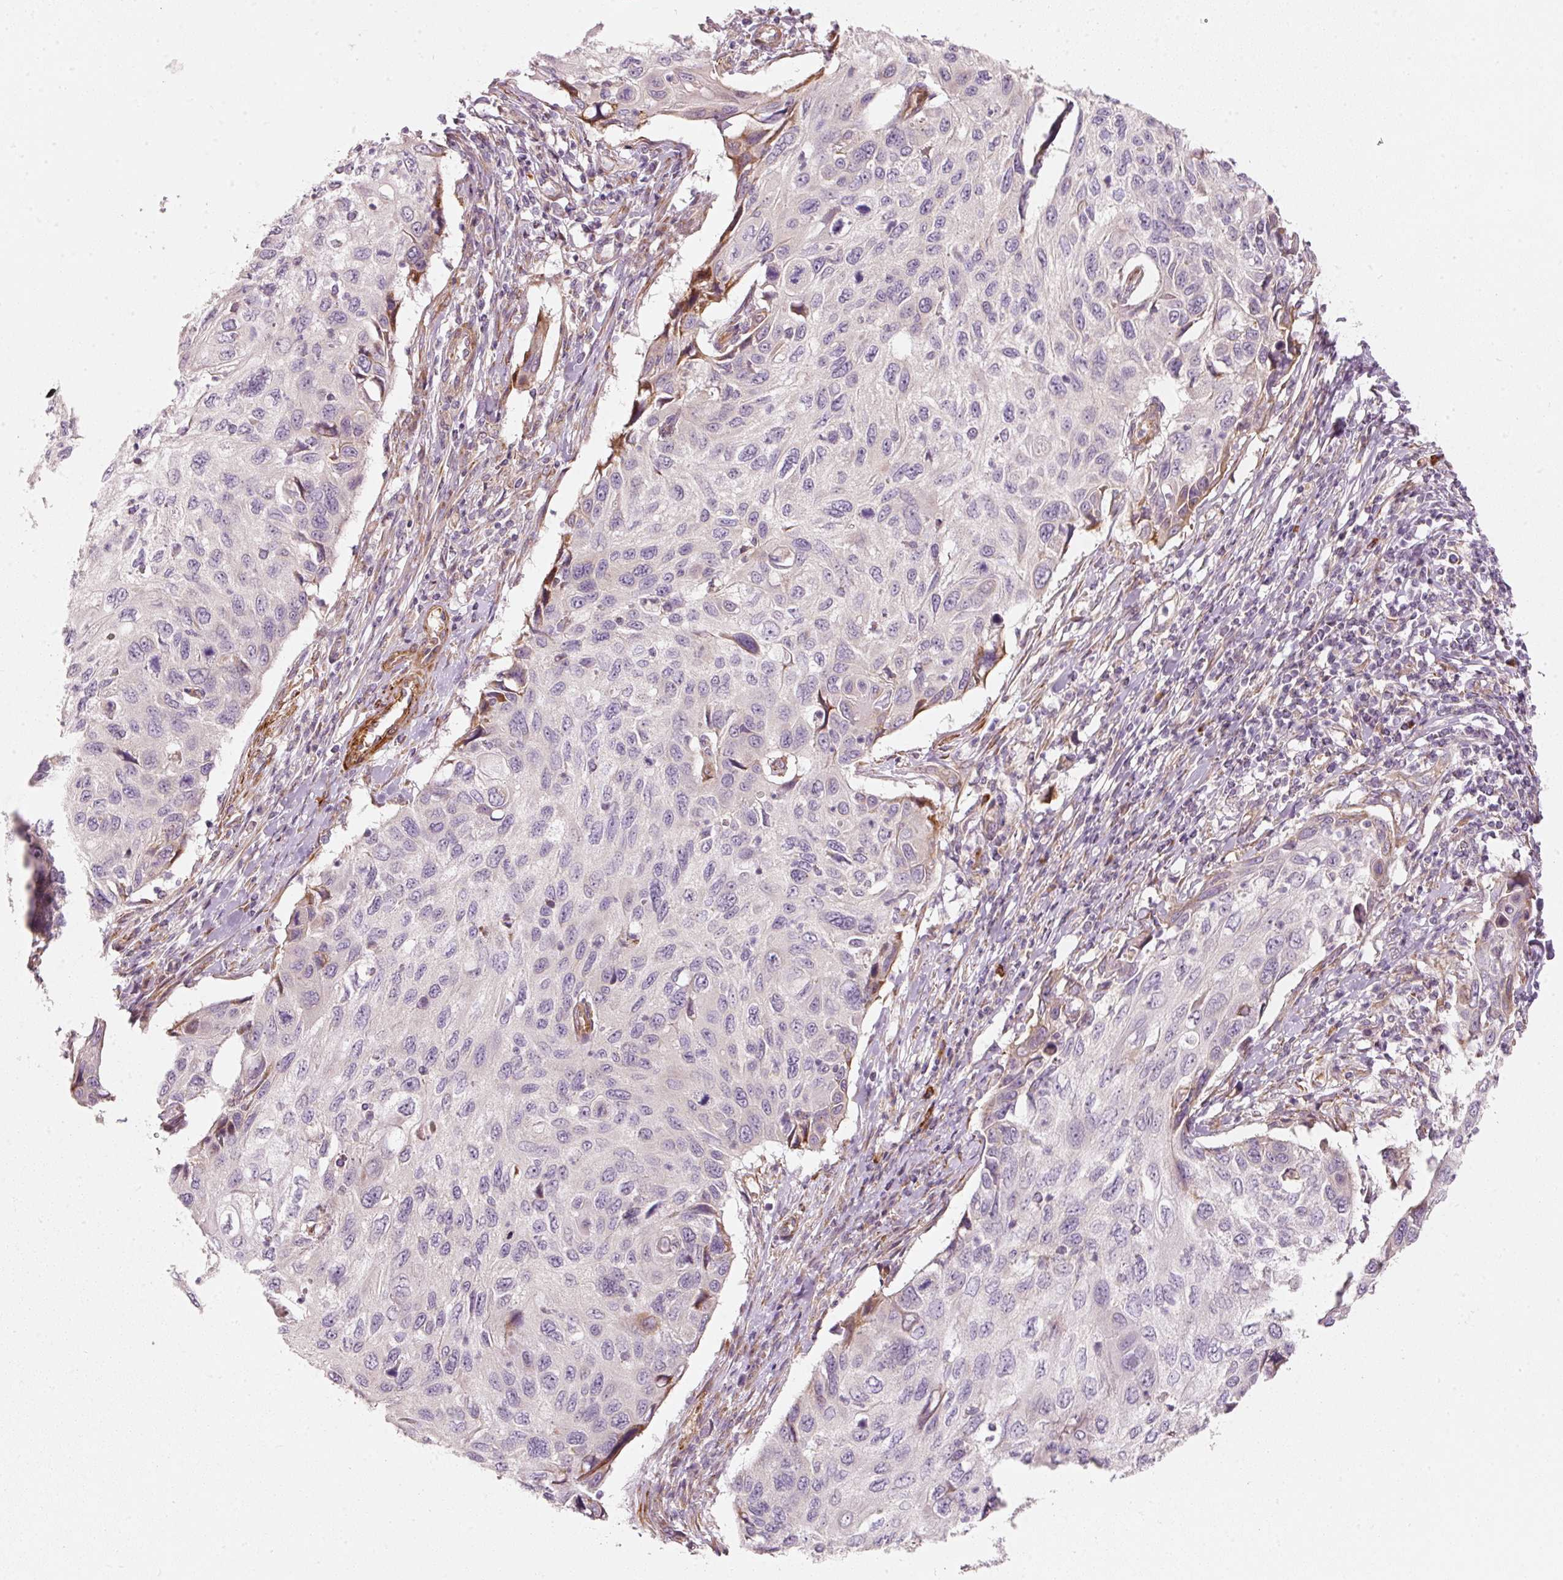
{"staining": {"intensity": "negative", "quantity": "none", "location": "none"}, "tissue": "cervical cancer", "cell_type": "Tumor cells", "image_type": "cancer", "snomed": [{"axis": "morphology", "description": "Squamous cell carcinoma, NOS"}, {"axis": "topography", "description": "Cervix"}], "caption": "This is a histopathology image of immunohistochemistry staining of cervical squamous cell carcinoma, which shows no positivity in tumor cells.", "gene": "KCNQ1", "patient": {"sex": "female", "age": 70}}